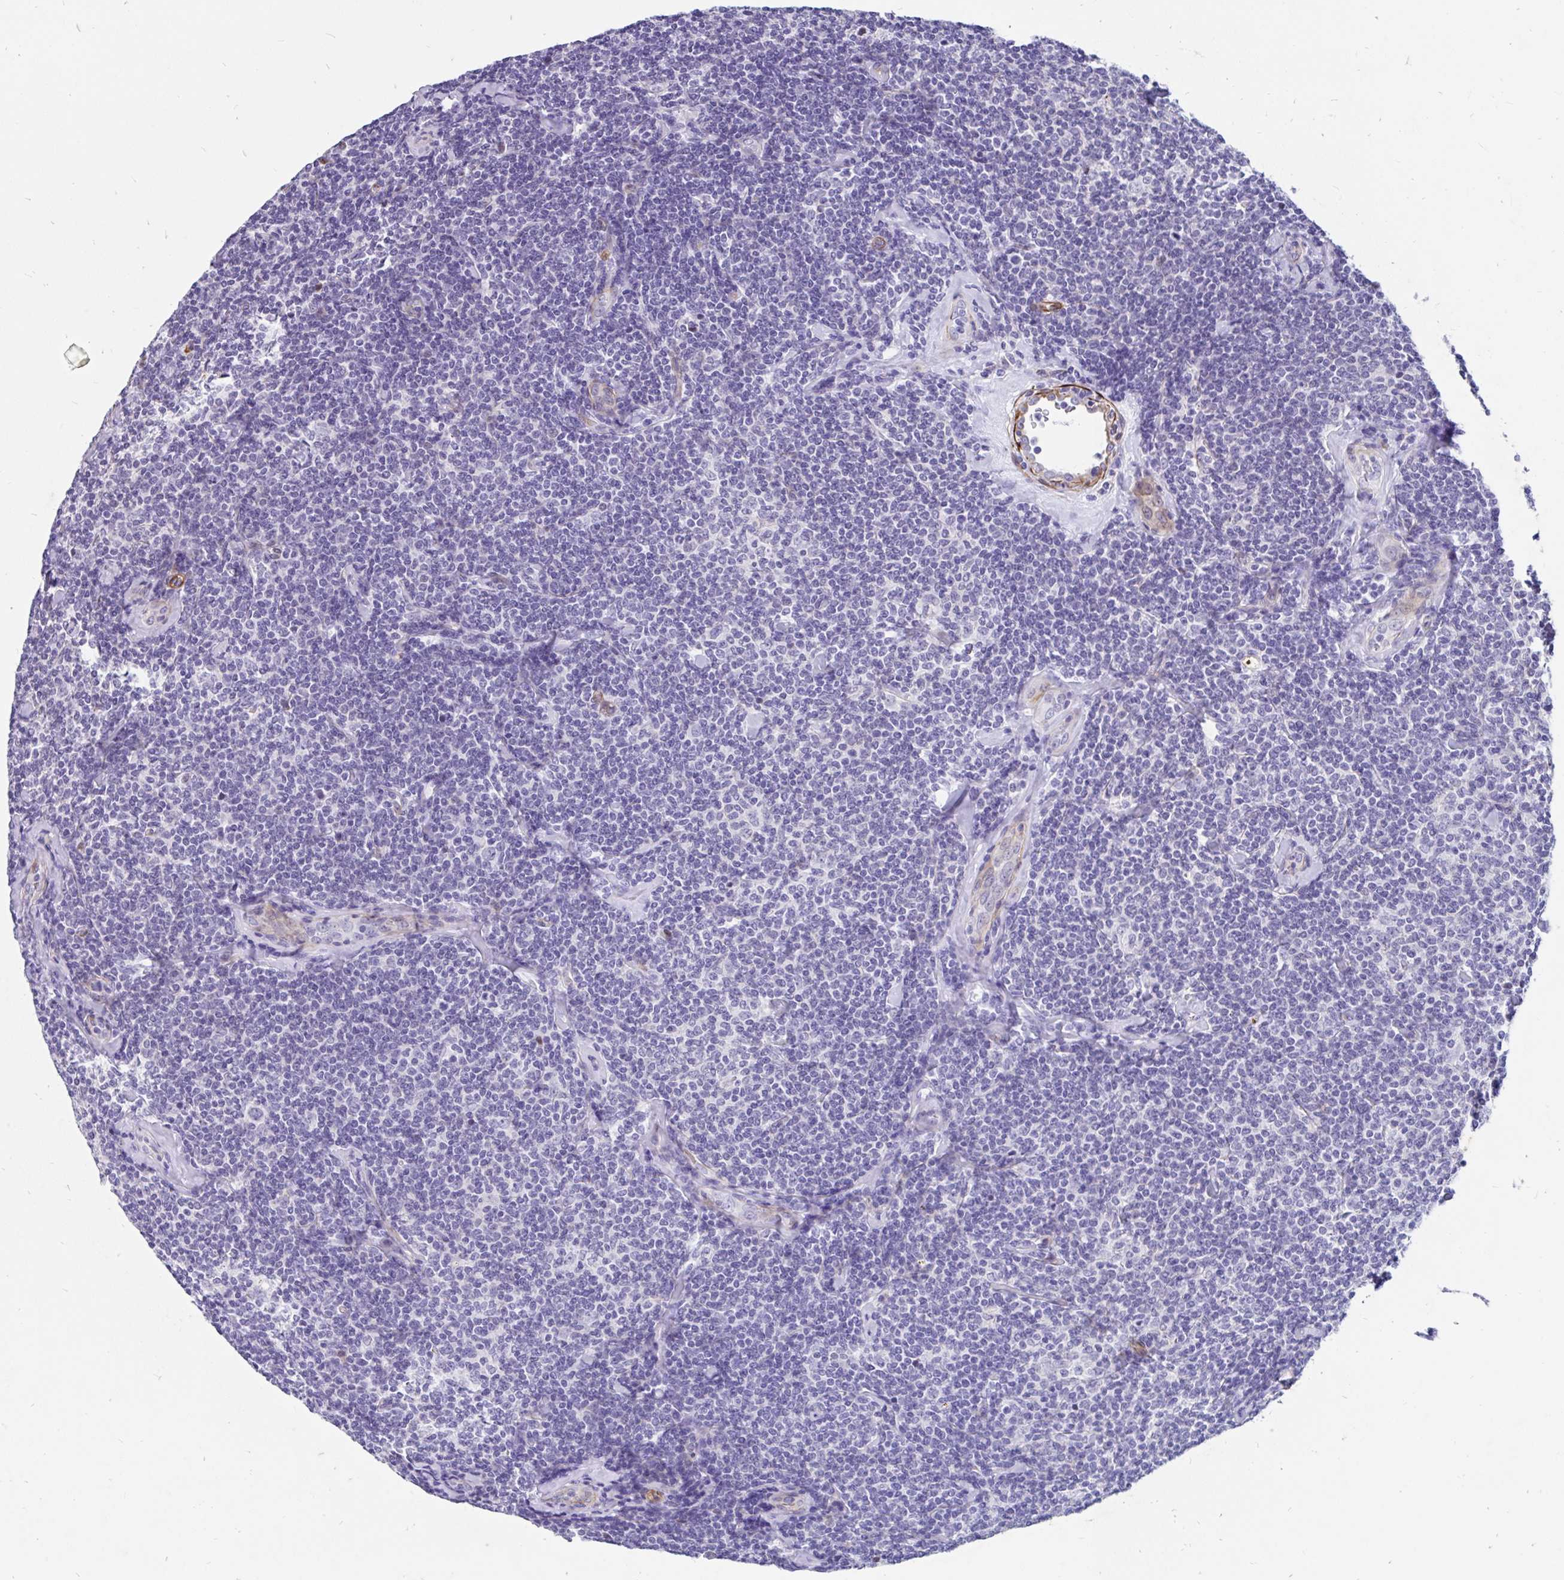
{"staining": {"intensity": "negative", "quantity": "none", "location": "none"}, "tissue": "lymphoma", "cell_type": "Tumor cells", "image_type": "cancer", "snomed": [{"axis": "morphology", "description": "Malignant lymphoma, non-Hodgkin's type, Low grade"}, {"axis": "topography", "description": "Lymph node"}], "caption": "This micrograph is of low-grade malignant lymphoma, non-Hodgkin's type stained with immunohistochemistry to label a protein in brown with the nuclei are counter-stained blue. There is no staining in tumor cells.", "gene": "EML5", "patient": {"sex": "female", "age": 56}}